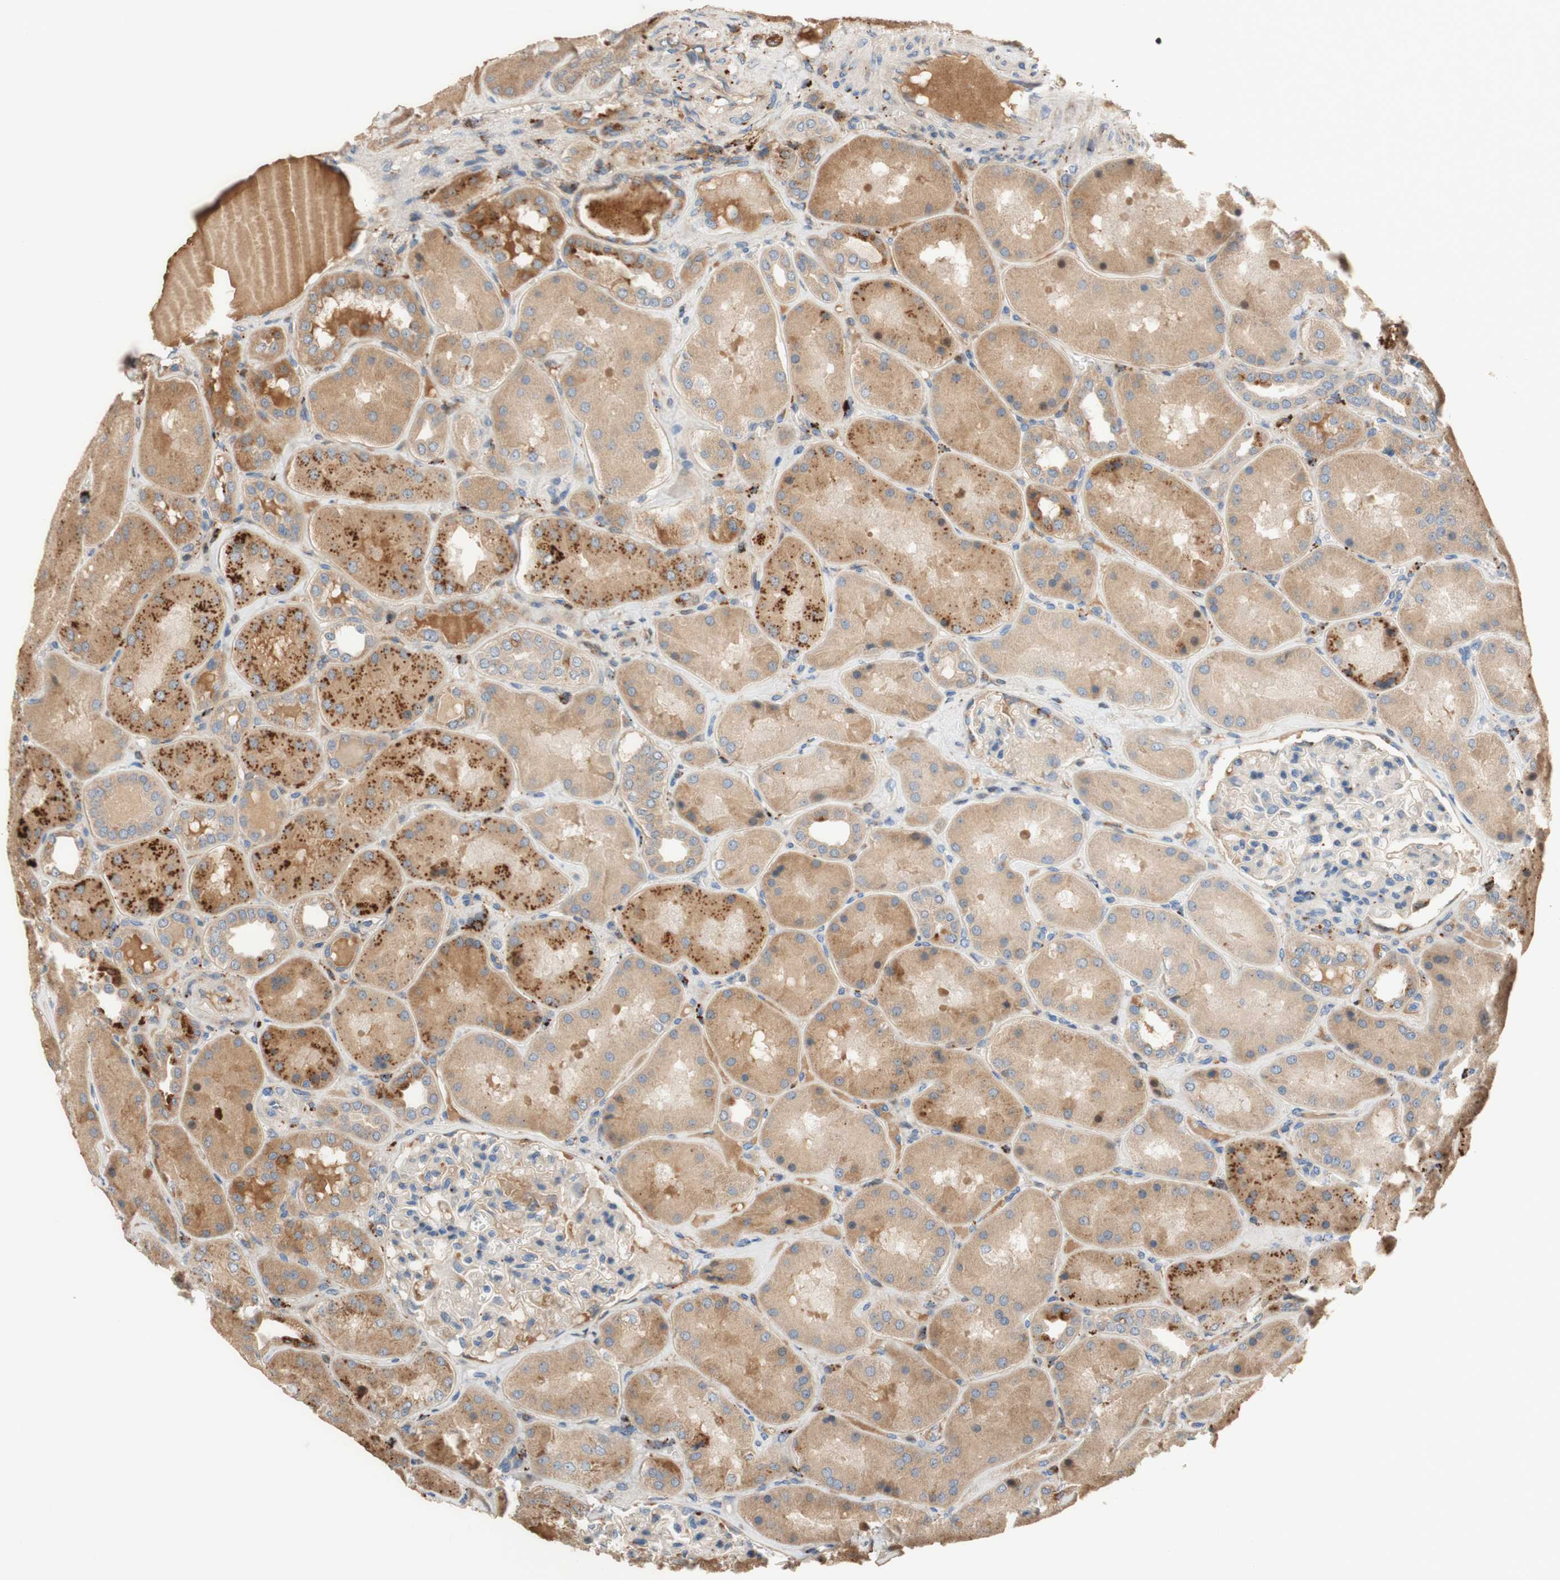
{"staining": {"intensity": "negative", "quantity": "none", "location": "none"}, "tissue": "kidney", "cell_type": "Cells in glomeruli", "image_type": "normal", "snomed": [{"axis": "morphology", "description": "Normal tissue, NOS"}, {"axis": "topography", "description": "Kidney"}], "caption": "Cells in glomeruli are negative for brown protein staining in unremarkable kidney. (DAB (3,3'-diaminobenzidine) immunohistochemistry (IHC) with hematoxylin counter stain).", "gene": "PTPN21", "patient": {"sex": "female", "age": 56}}